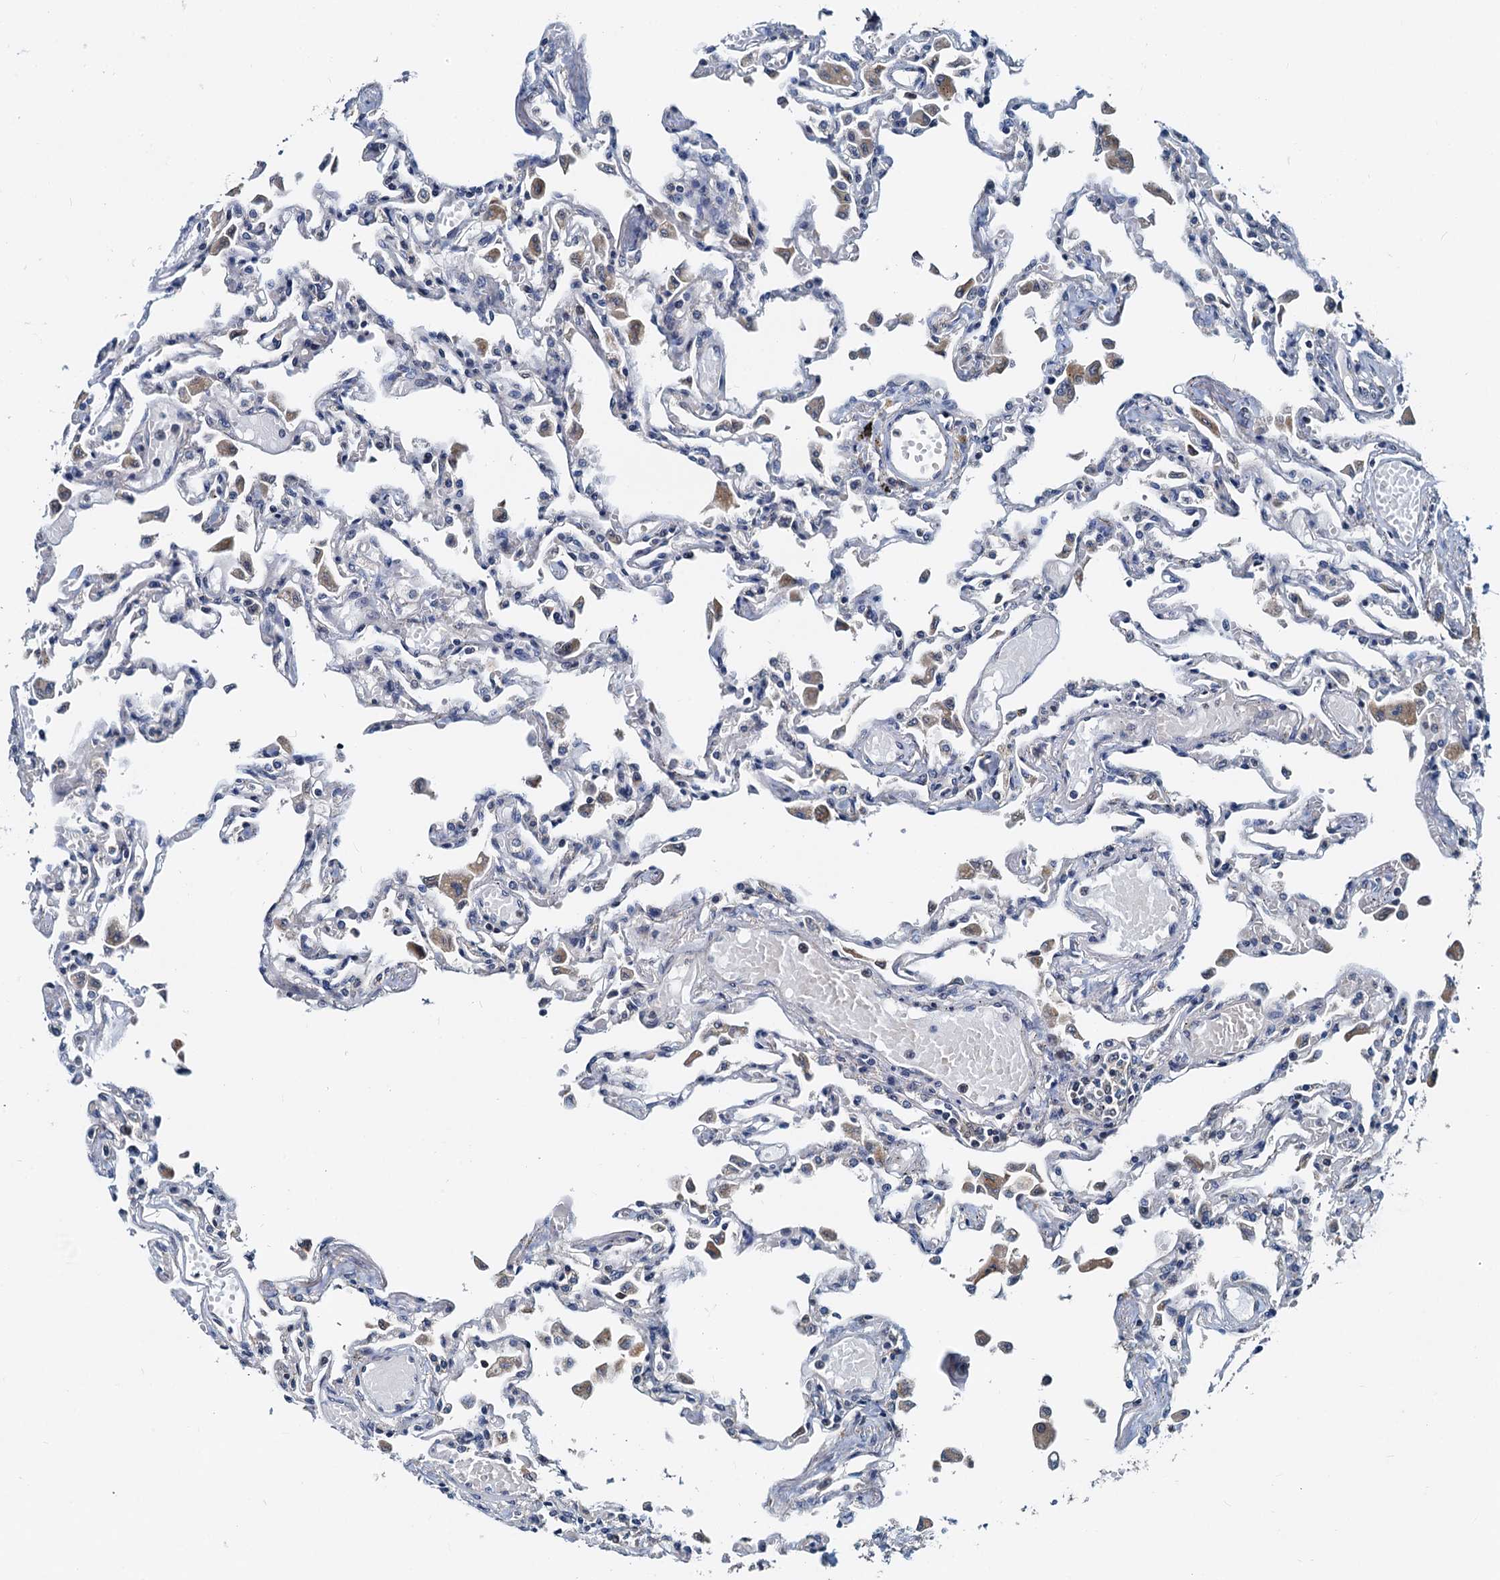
{"staining": {"intensity": "weak", "quantity": "<25%", "location": "cytoplasmic/membranous"}, "tissue": "lung", "cell_type": "Alveolar cells", "image_type": "normal", "snomed": [{"axis": "morphology", "description": "Normal tissue, NOS"}, {"axis": "topography", "description": "Bronchus"}, {"axis": "topography", "description": "Lung"}], "caption": "Photomicrograph shows no protein expression in alveolar cells of normal lung. The staining was performed using DAB (3,3'-diaminobenzidine) to visualize the protein expression in brown, while the nuclei were stained in blue with hematoxylin (Magnification: 20x).", "gene": "MCMBP", "patient": {"sex": "female", "age": 49}}